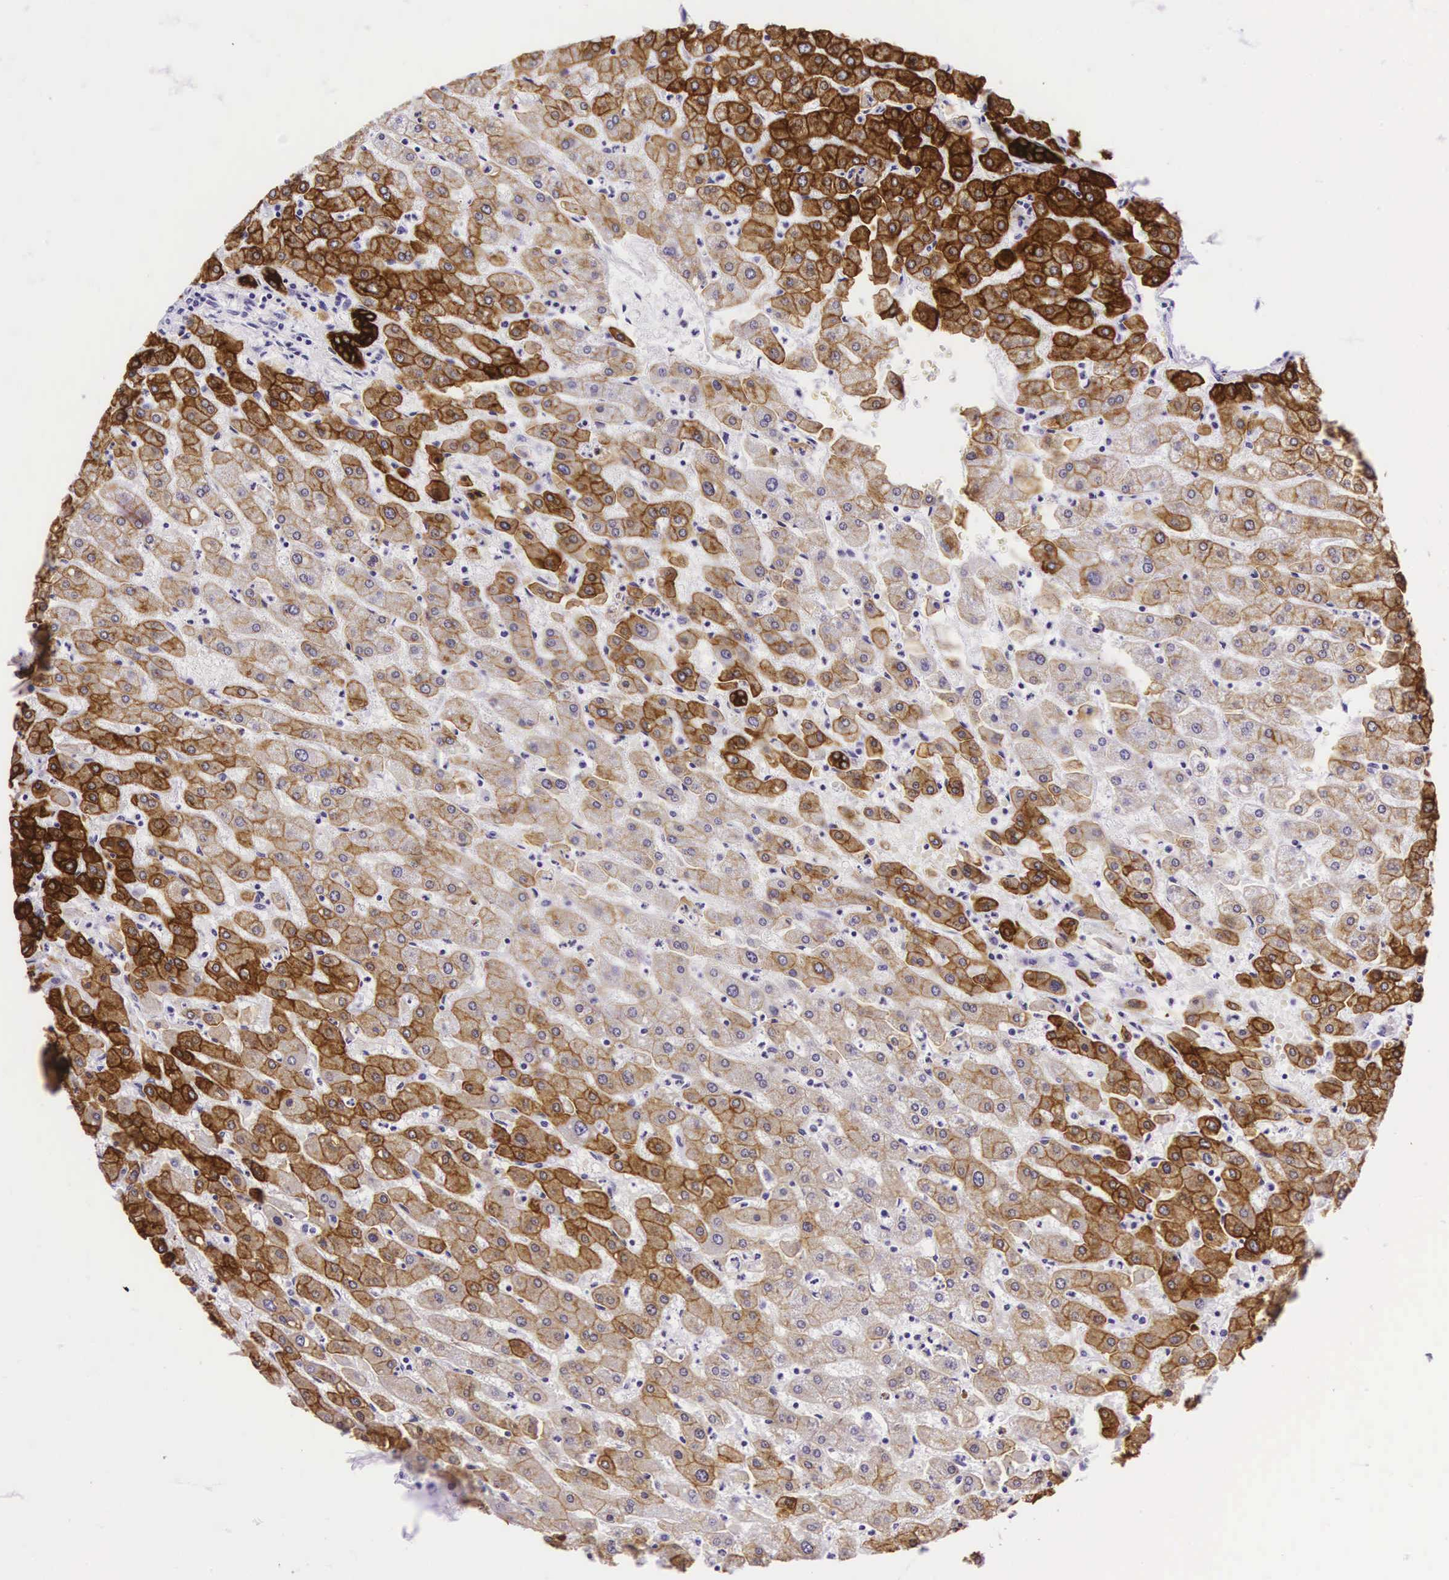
{"staining": {"intensity": "strong", "quantity": ">75%", "location": "cytoplasmic/membranous"}, "tissue": "liver", "cell_type": "Cholangiocytes", "image_type": "normal", "snomed": [{"axis": "morphology", "description": "Normal tissue, NOS"}, {"axis": "topography", "description": "Liver"}], "caption": "An image of human liver stained for a protein demonstrates strong cytoplasmic/membranous brown staining in cholangiocytes. The protein of interest is shown in brown color, while the nuclei are stained blue.", "gene": "KRT18", "patient": {"sex": "female", "age": 30}}